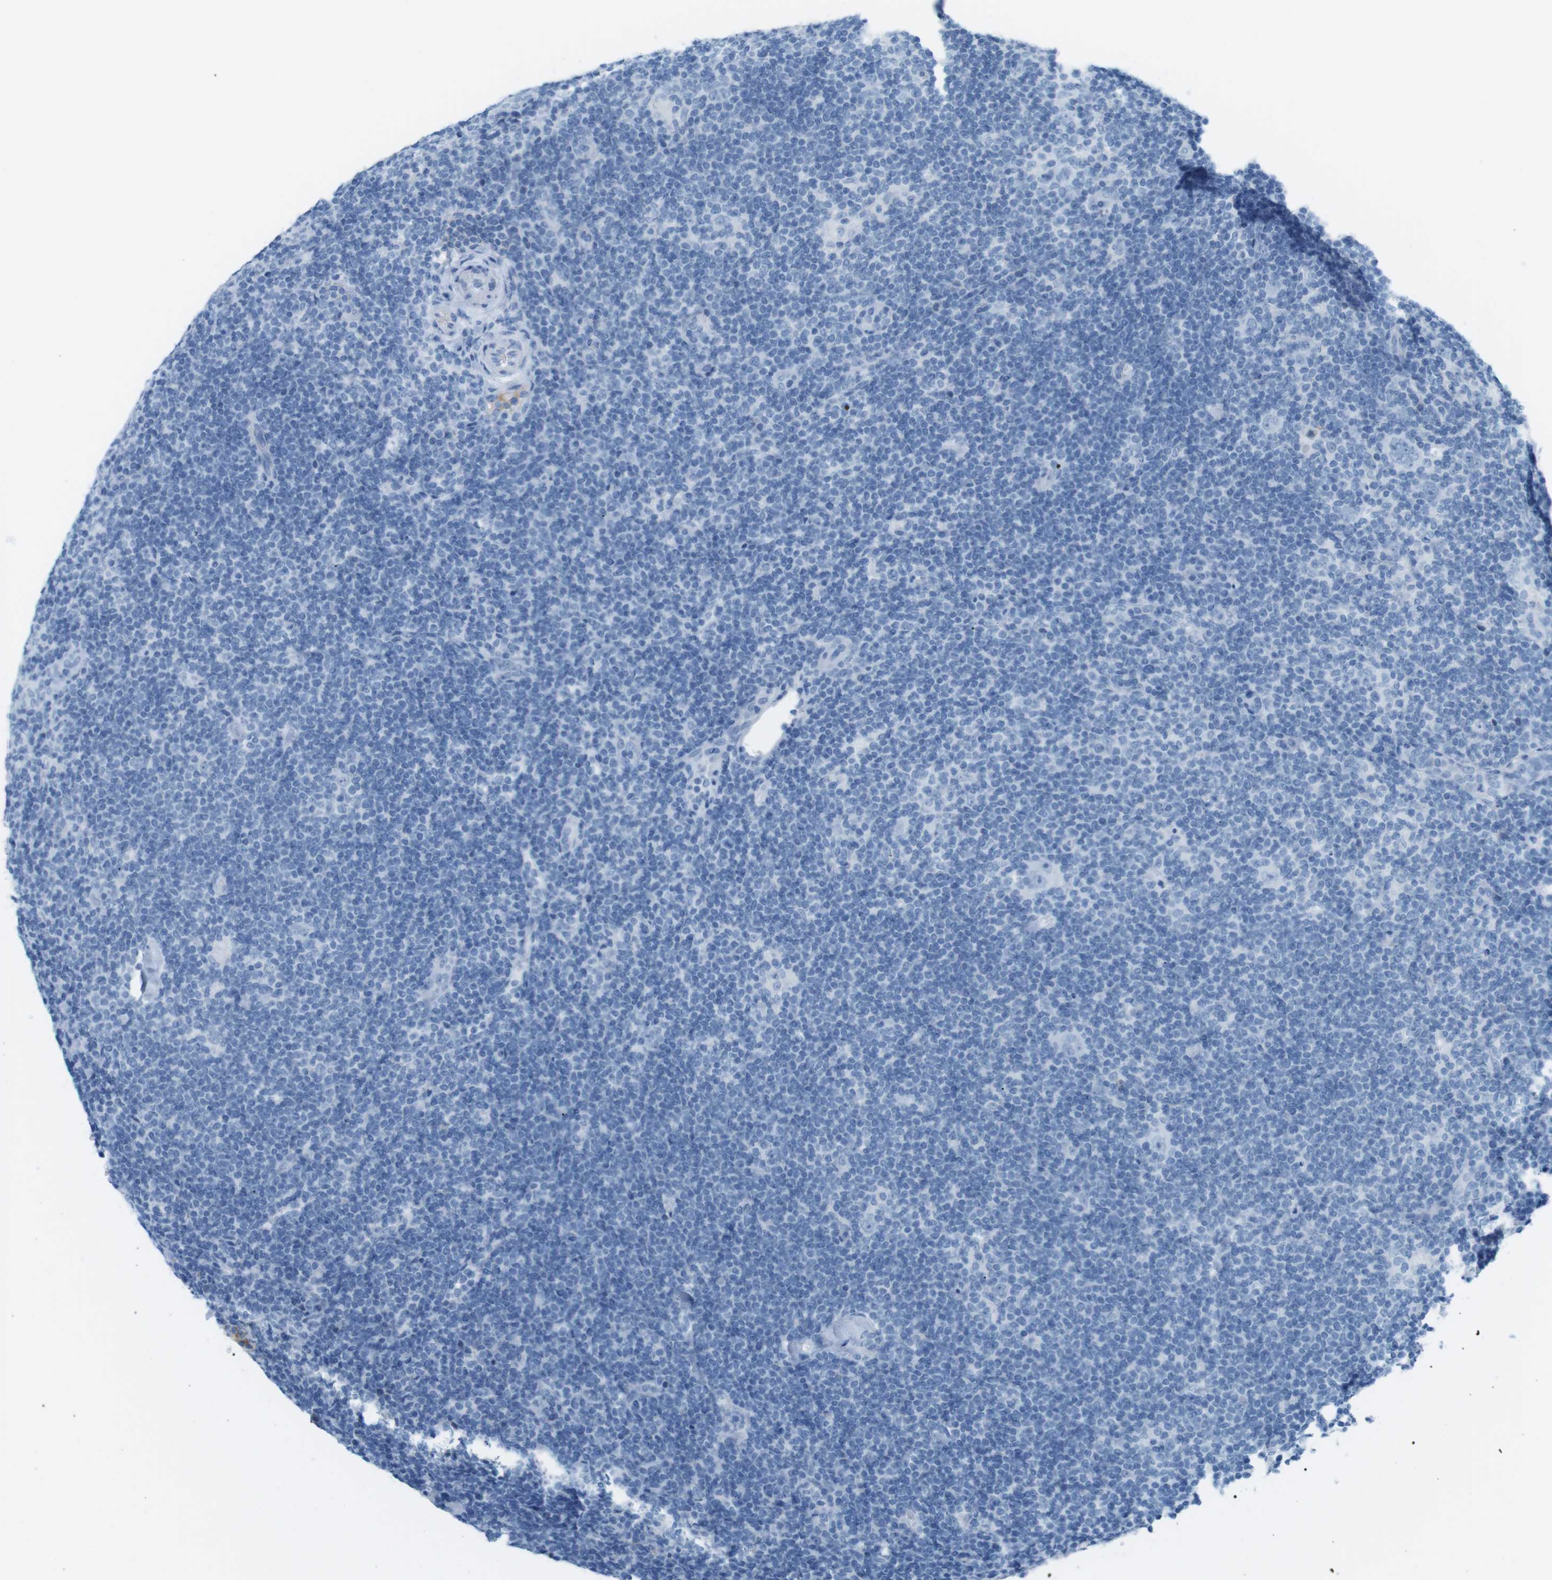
{"staining": {"intensity": "negative", "quantity": "none", "location": "none"}, "tissue": "lymphoma", "cell_type": "Tumor cells", "image_type": "cancer", "snomed": [{"axis": "morphology", "description": "Hodgkin's disease, NOS"}, {"axis": "topography", "description": "Lymph node"}], "caption": "Immunohistochemistry (IHC) of lymphoma displays no expression in tumor cells.", "gene": "AZGP1", "patient": {"sex": "female", "age": 57}}